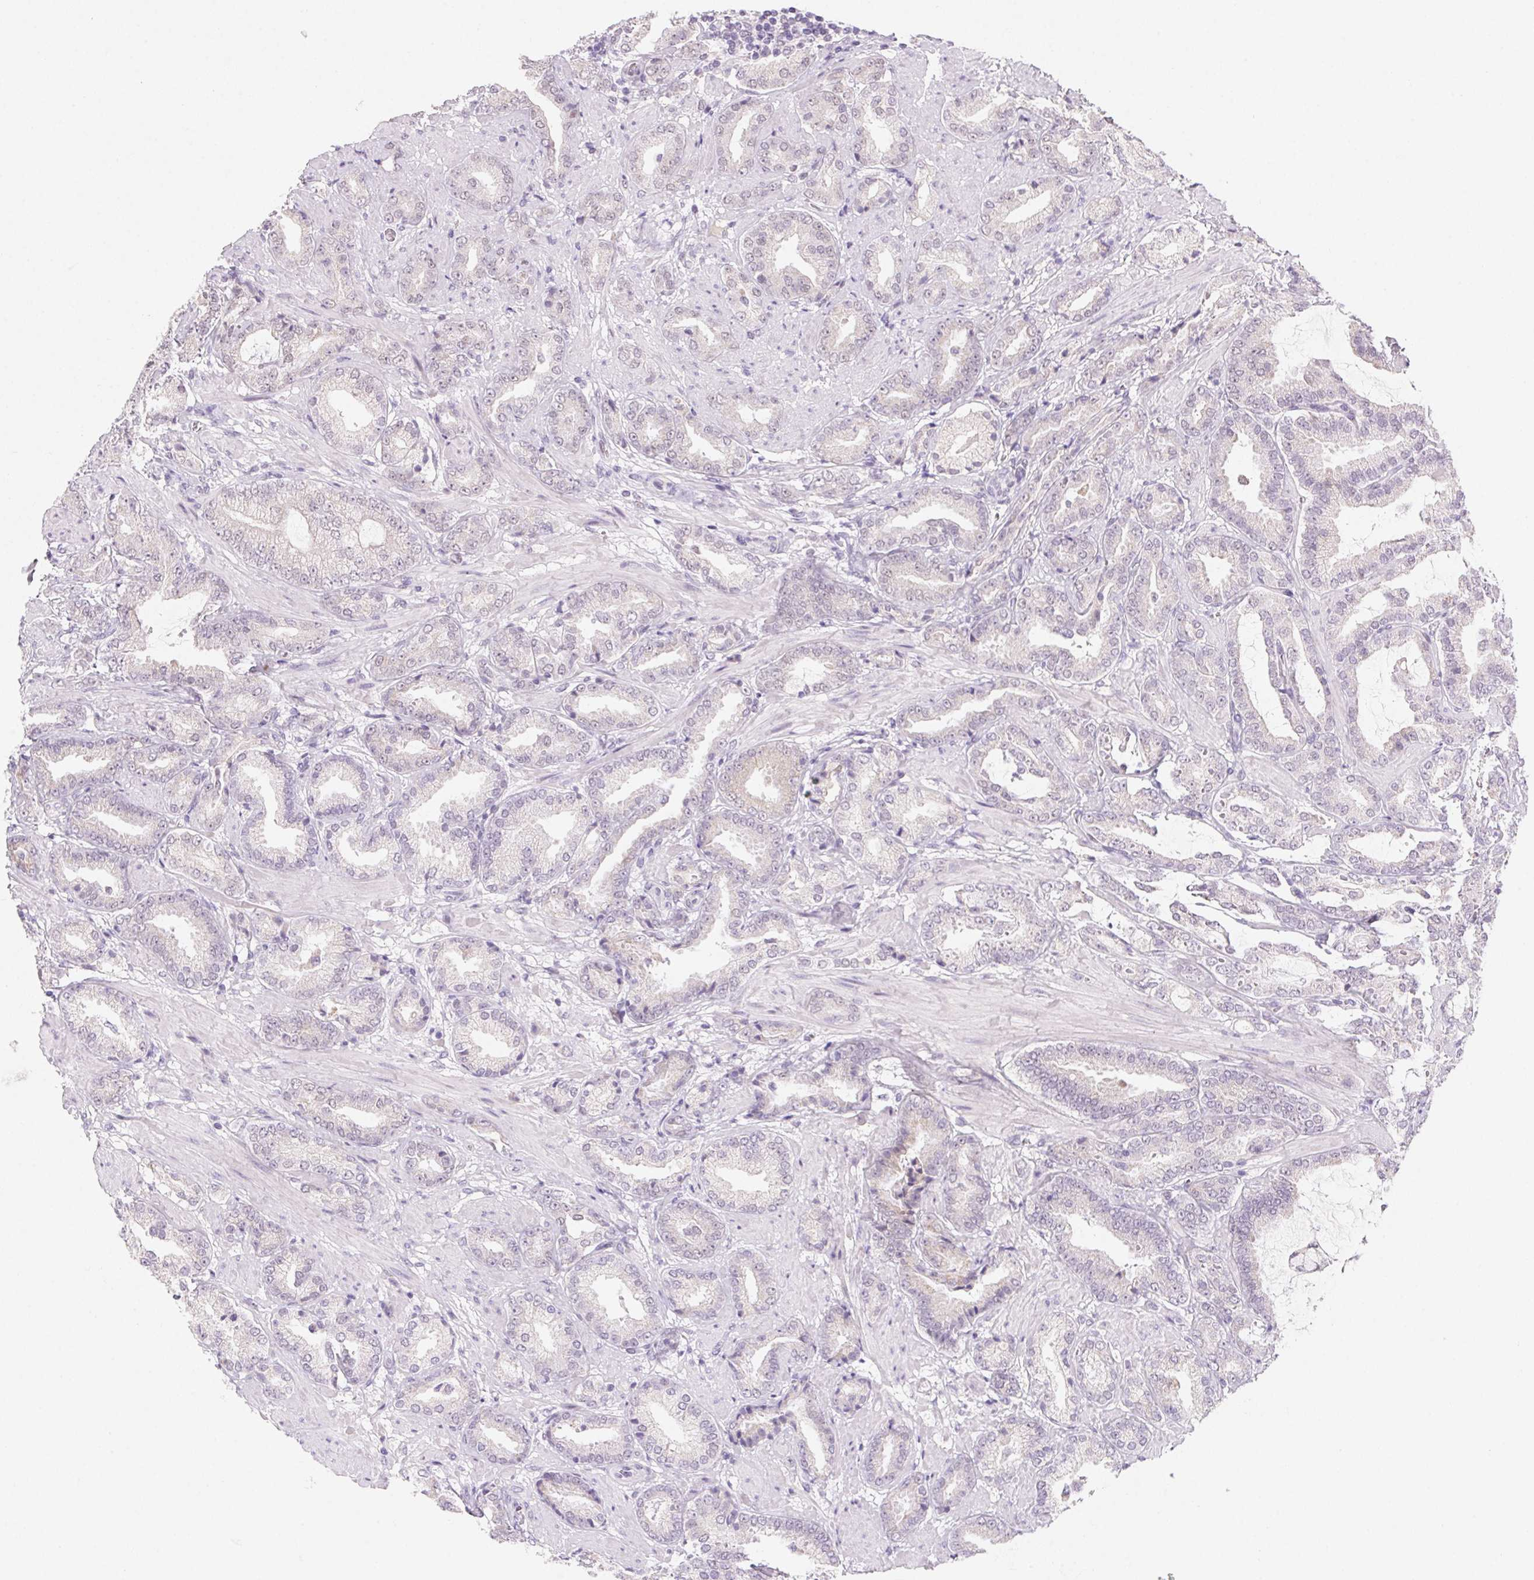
{"staining": {"intensity": "negative", "quantity": "none", "location": "none"}, "tissue": "prostate cancer", "cell_type": "Tumor cells", "image_type": "cancer", "snomed": [{"axis": "morphology", "description": "Adenocarcinoma, High grade"}, {"axis": "topography", "description": "Prostate"}], "caption": "Immunohistochemistry photomicrograph of neoplastic tissue: prostate cancer (high-grade adenocarcinoma) stained with DAB demonstrates no significant protein staining in tumor cells. (DAB (3,3'-diaminobenzidine) IHC visualized using brightfield microscopy, high magnification).", "gene": "DPPA5", "patient": {"sex": "male", "age": 56}}